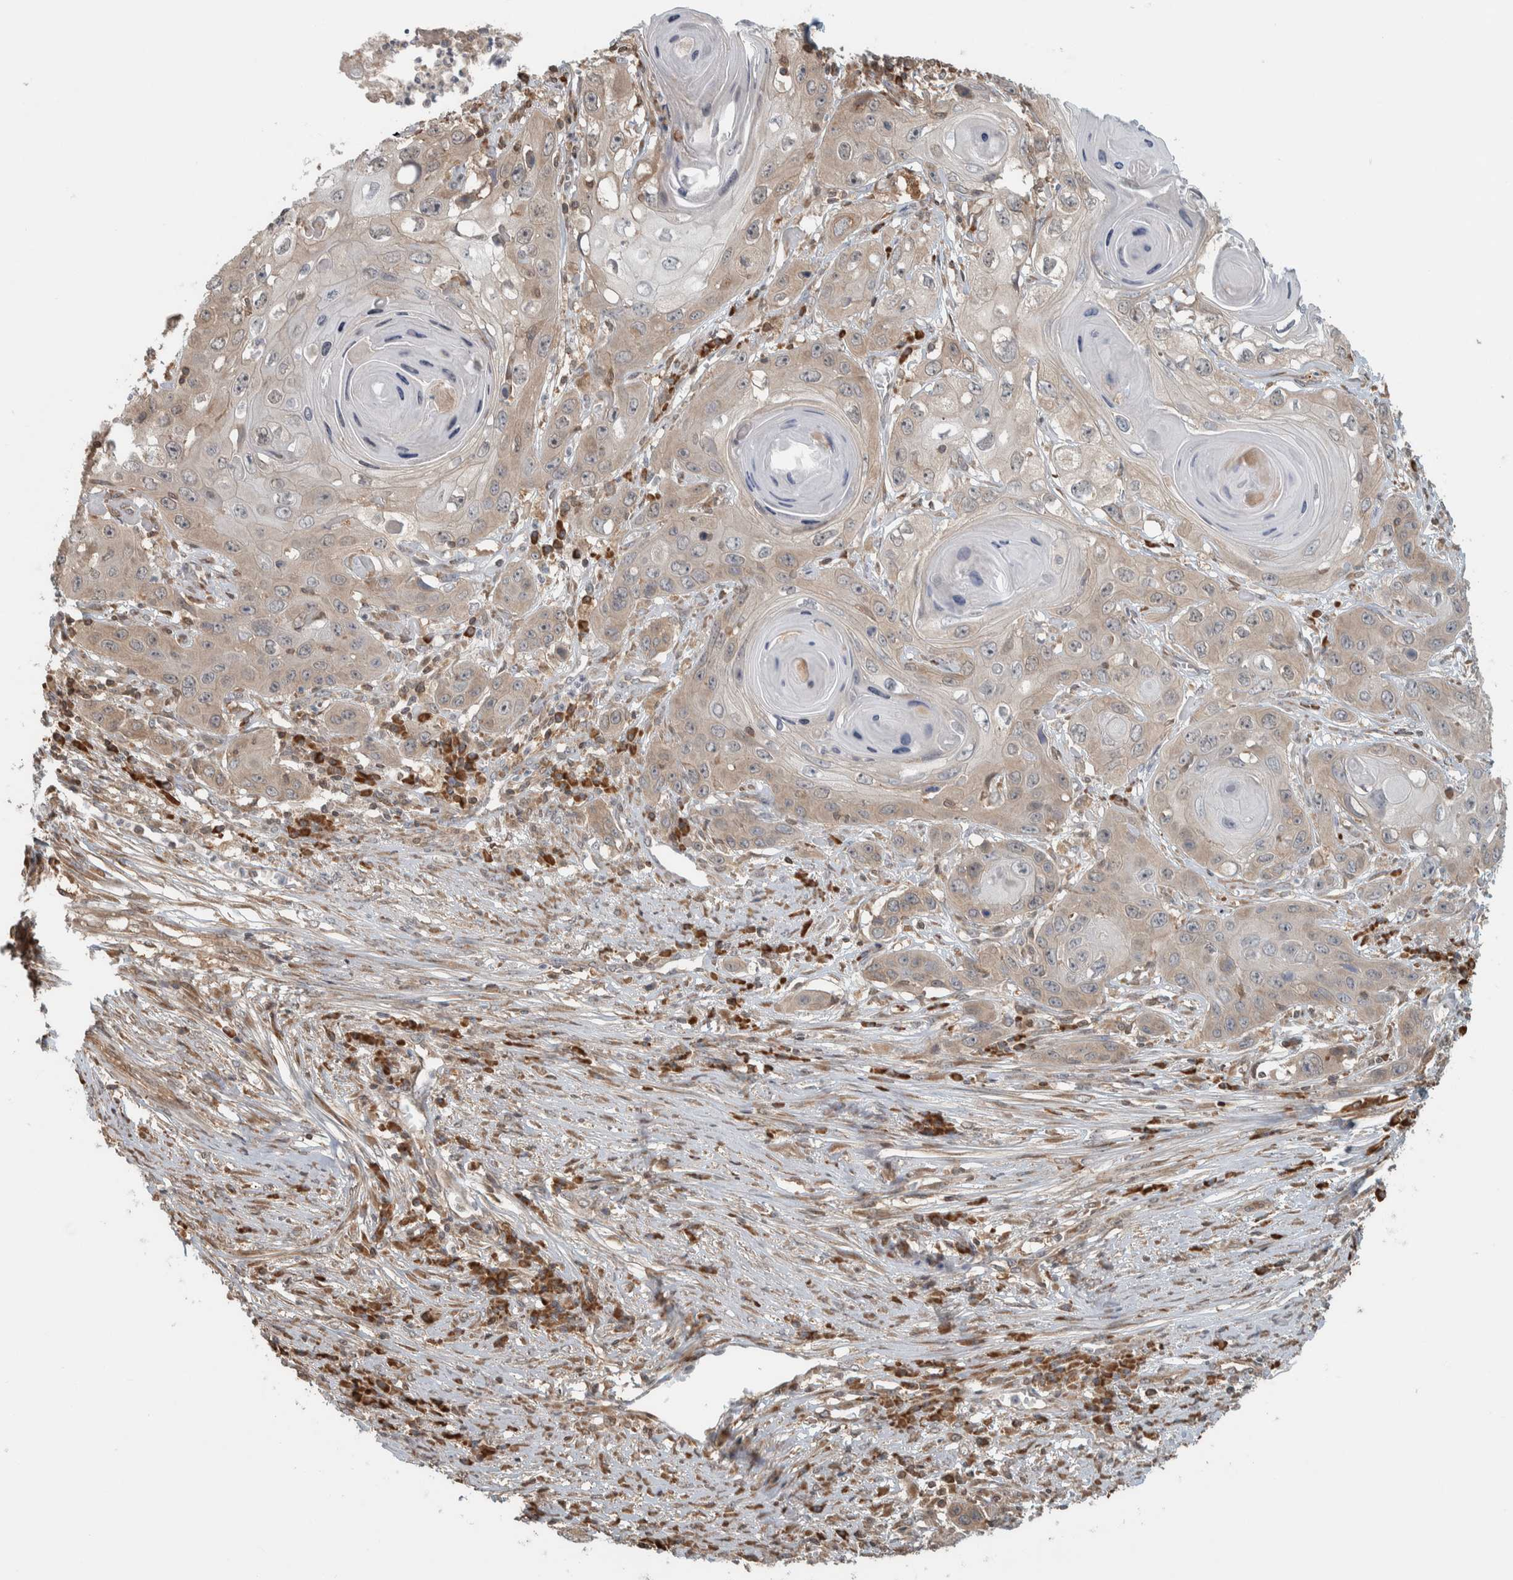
{"staining": {"intensity": "moderate", "quantity": "25%-75%", "location": "cytoplasmic/membranous"}, "tissue": "skin cancer", "cell_type": "Tumor cells", "image_type": "cancer", "snomed": [{"axis": "morphology", "description": "Squamous cell carcinoma, NOS"}, {"axis": "topography", "description": "Skin"}], "caption": "A brown stain labels moderate cytoplasmic/membranous staining of a protein in skin cancer tumor cells.", "gene": "CNTROB", "patient": {"sex": "male", "age": 55}}